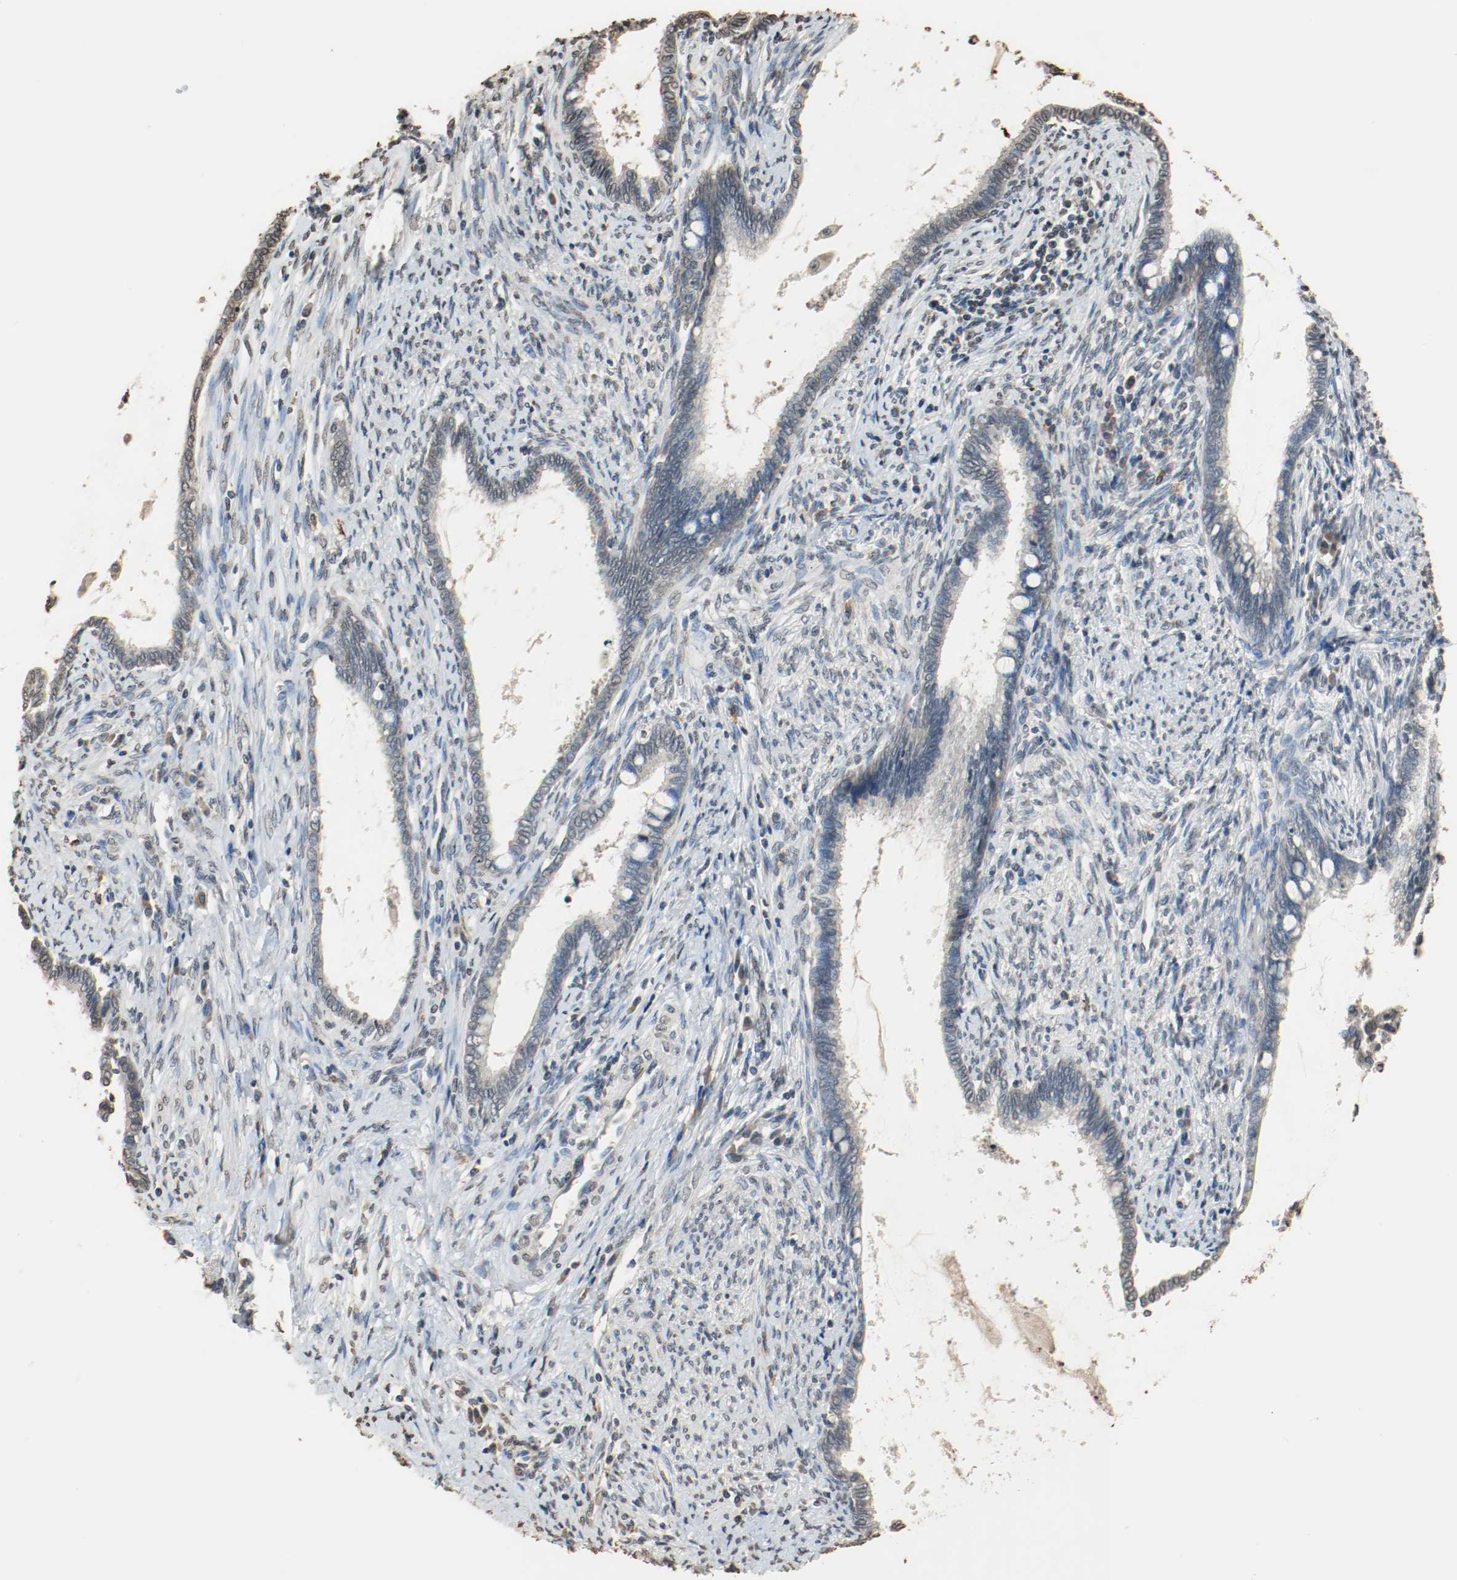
{"staining": {"intensity": "negative", "quantity": "none", "location": "none"}, "tissue": "cervical cancer", "cell_type": "Tumor cells", "image_type": "cancer", "snomed": [{"axis": "morphology", "description": "Adenocarcinoma, NOS"}, {"axis": "topography", "description": "Cervix"}], "caption": "Immunohistochemical staining of cervical adenocarcinoma reveals no significant staining in tumor cells.", "gene": "RTN4", "patient": {"sex": "female", "age": 44}}